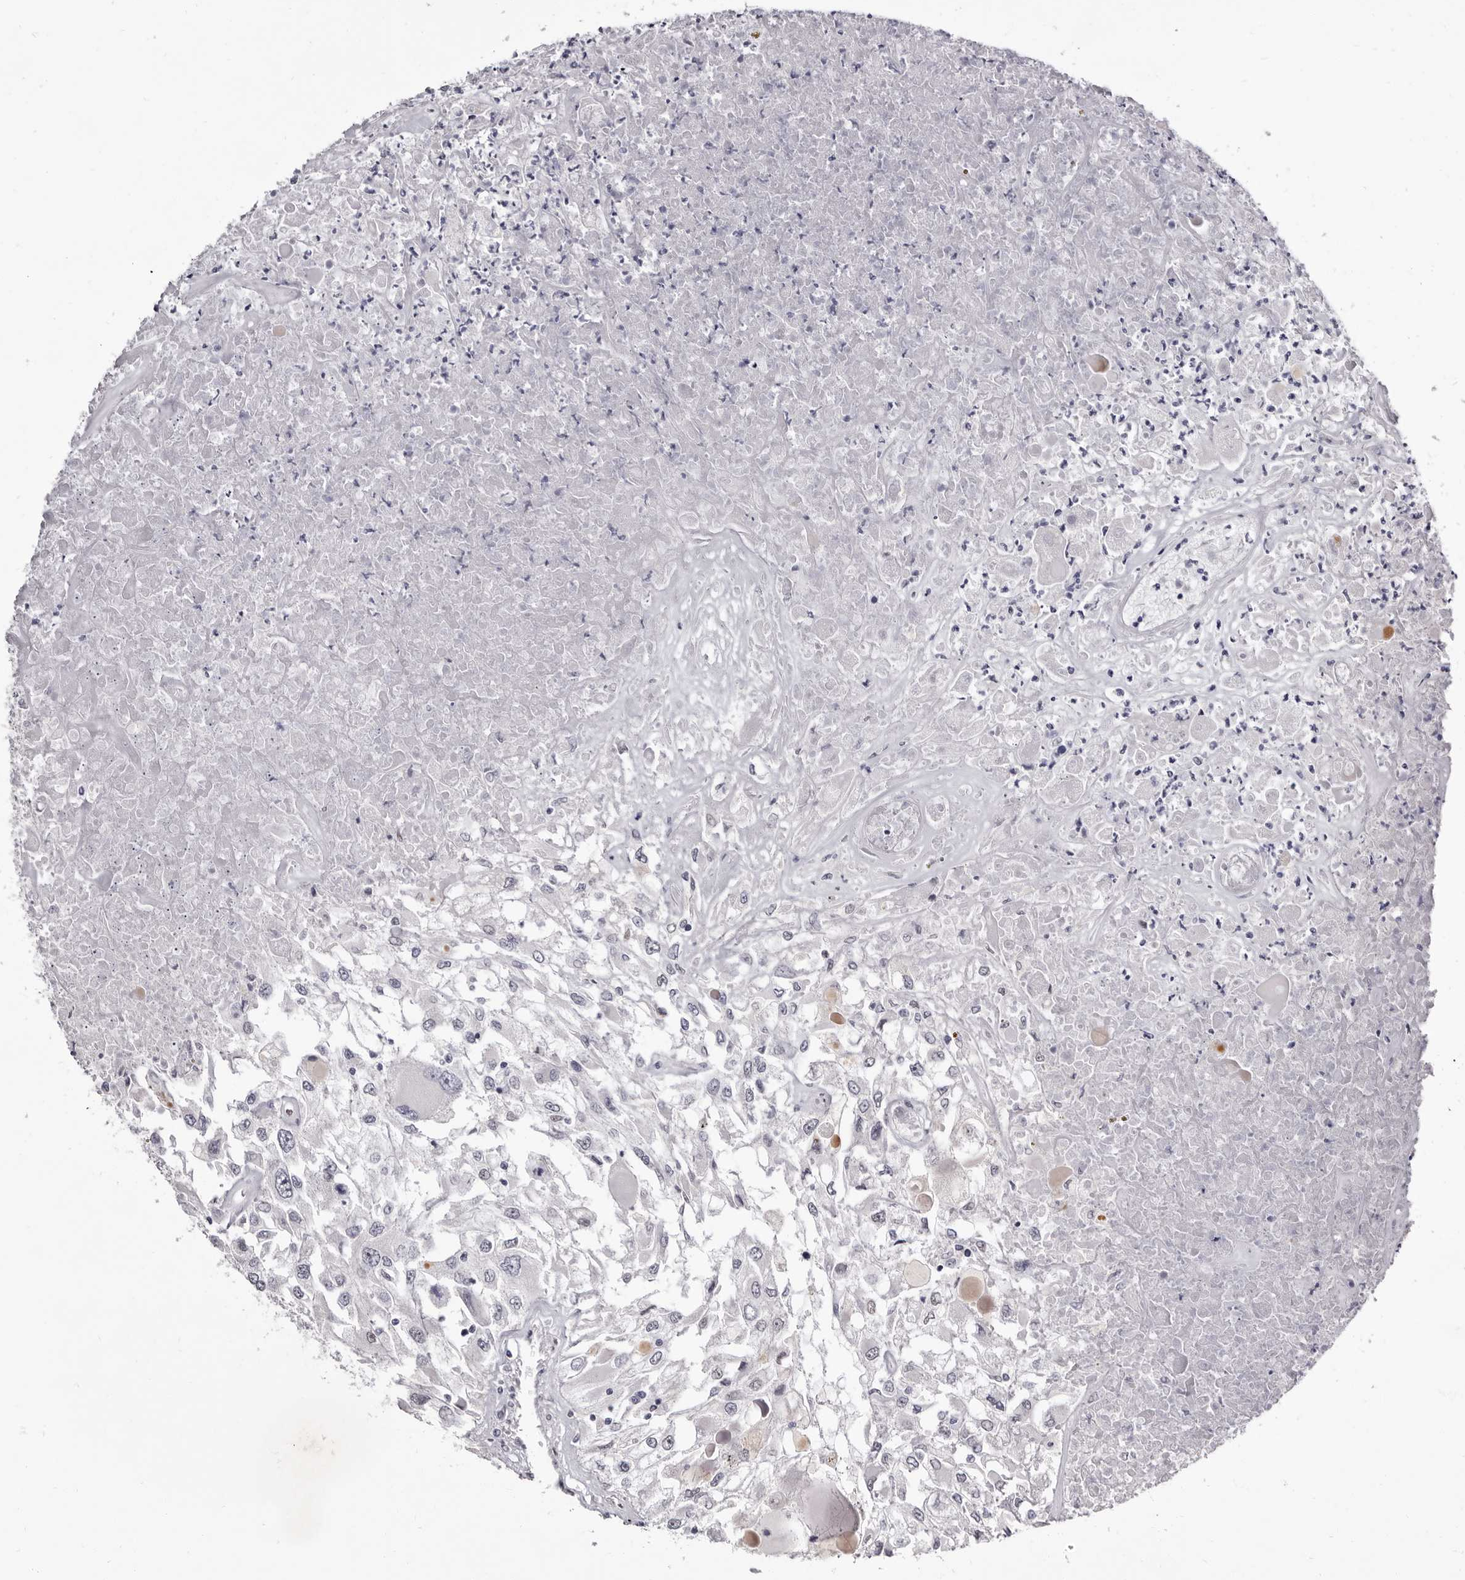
{"staining": {"intensity": "negative", "quantity": "none", "location": "none"}, "tissue": "renal cancer", "cell_type": "Tumor cells", "image_type": "cancer", "snomed": [{"axis": "morphology", "description": "Adenocarcinoma, NOS"}, {"axis": "topography", "description": "Kidney"}], "caption": "Tumor cells show no significant staining in renal adenocarcinoma.", "gene": "ZNF326", "patient": {"sex": "female", "age": 52}}